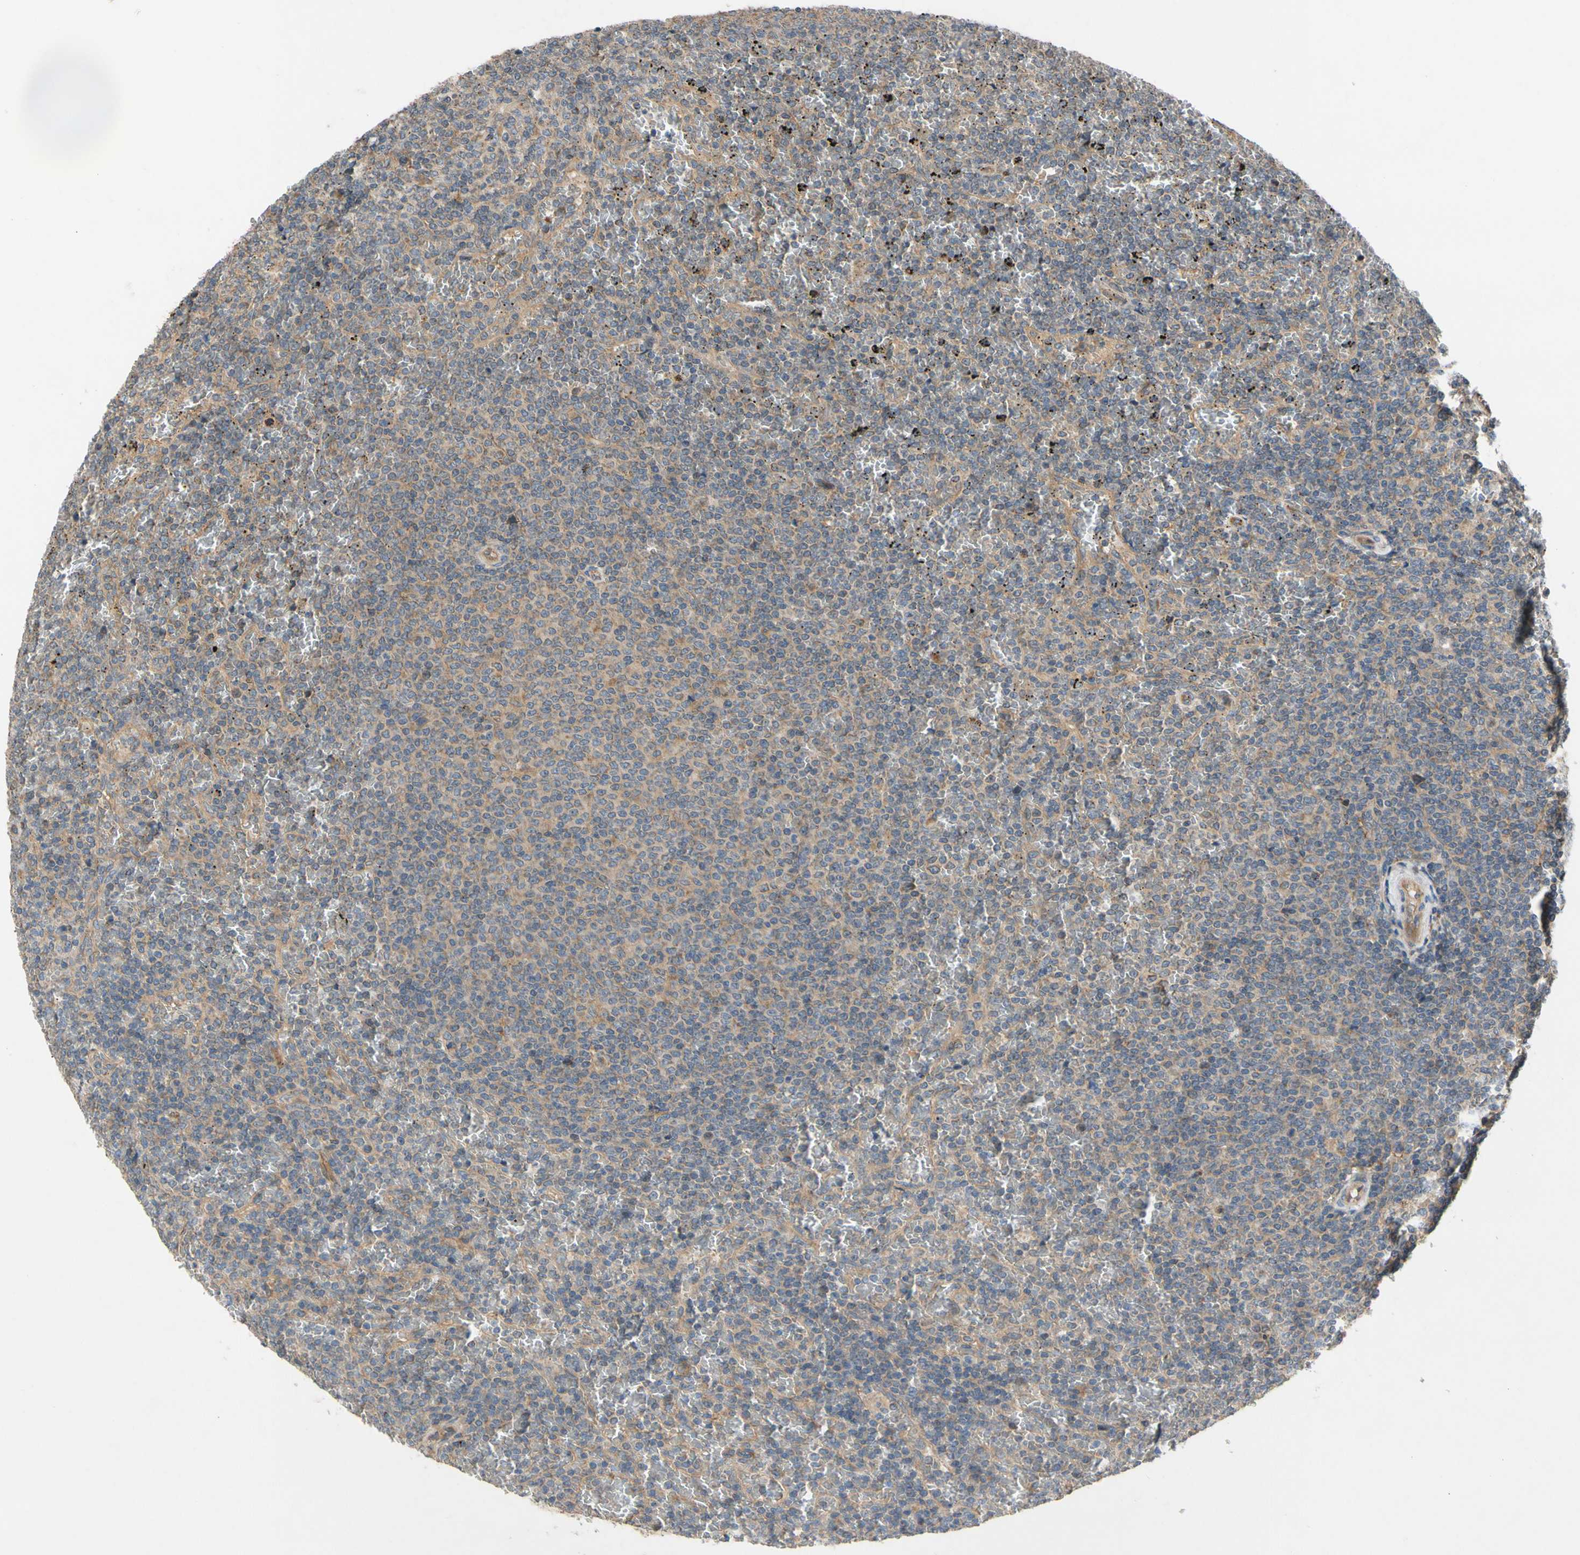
{"staining": {"intensity": "weak", "quantity": ">75%", "location": "cytoplasmic/membranous"}, "tissue": "lymphoma", "cell_type": "Tumor cells", "image_type": "cancer", "snomed": [{"axis": "morphology", "description": "Malignant lymphoma, non-Hodgkin's type, Low grade"}, {"axis": "topography", "description": "Spleen"}], "caption": "Low-grade malignant lymphoma, non-Hodgkin's type tissue reveals weak cytoplasmic/membranous staining in approximately >75% of tumor cells (DAB = brown stain, brightfield microscopy at high magnification).", "gene": "MBTPS2", "patient": {"sex": "female", "age": 77}}